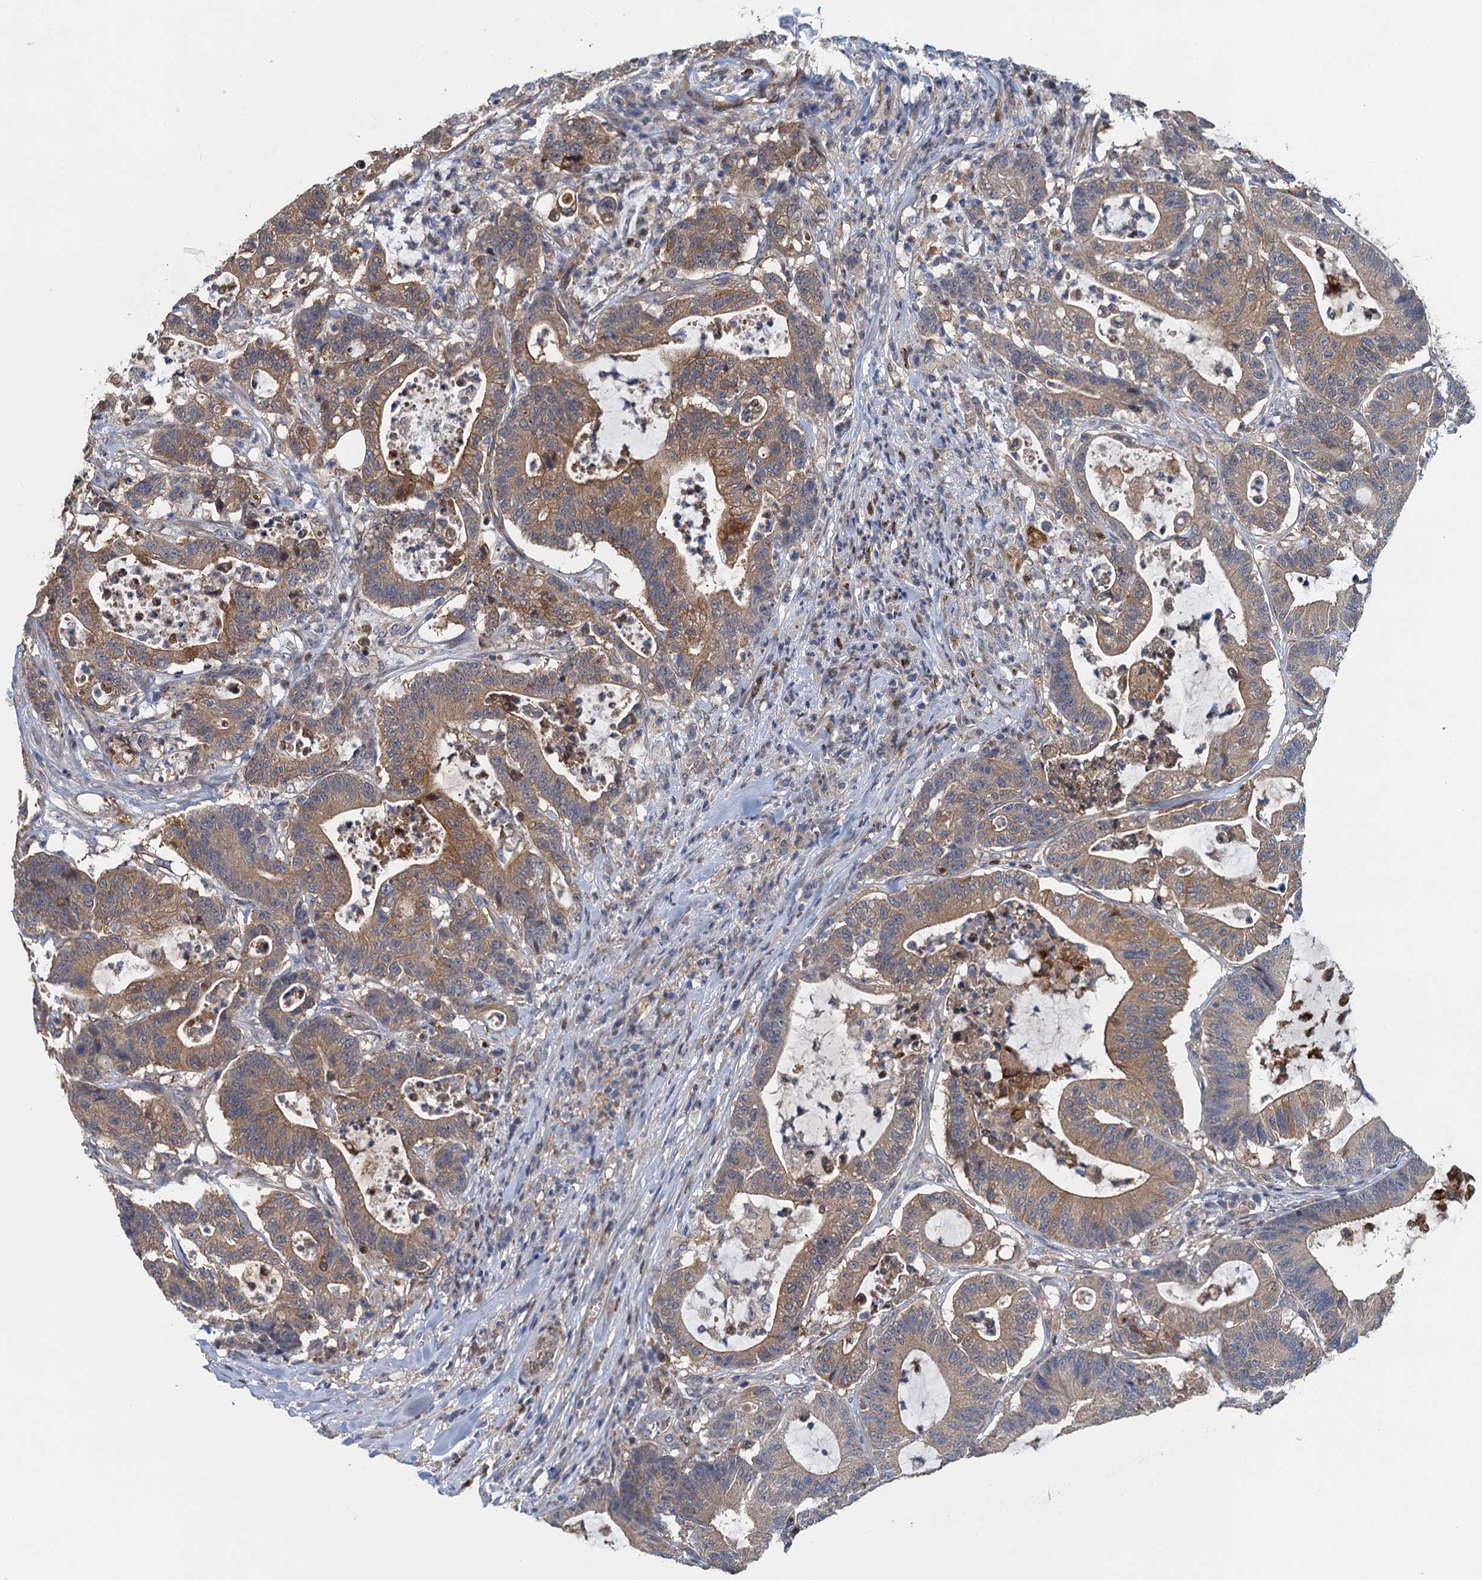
{"staining": {"intensity": "moderate", "quantity": ">75%", "location": "cytoplasmic/membranous"}, "tissue": "colorectal cancer", "cell_type": "Tumor cells", "image_type": "cancer", "snomed": [{"axis": "morphology", "description": "Adenocarcinoma, NOS"}, {"axis": "topography", "description": "Colon"}], "caption": "A brown stain labels moderate cytoplasmic/membranous expression of a protein in adenocarcinoma (colorectal) tumor cells.", "gene": "RSAD2", "patient": {"sex": "female", "age": 84}}